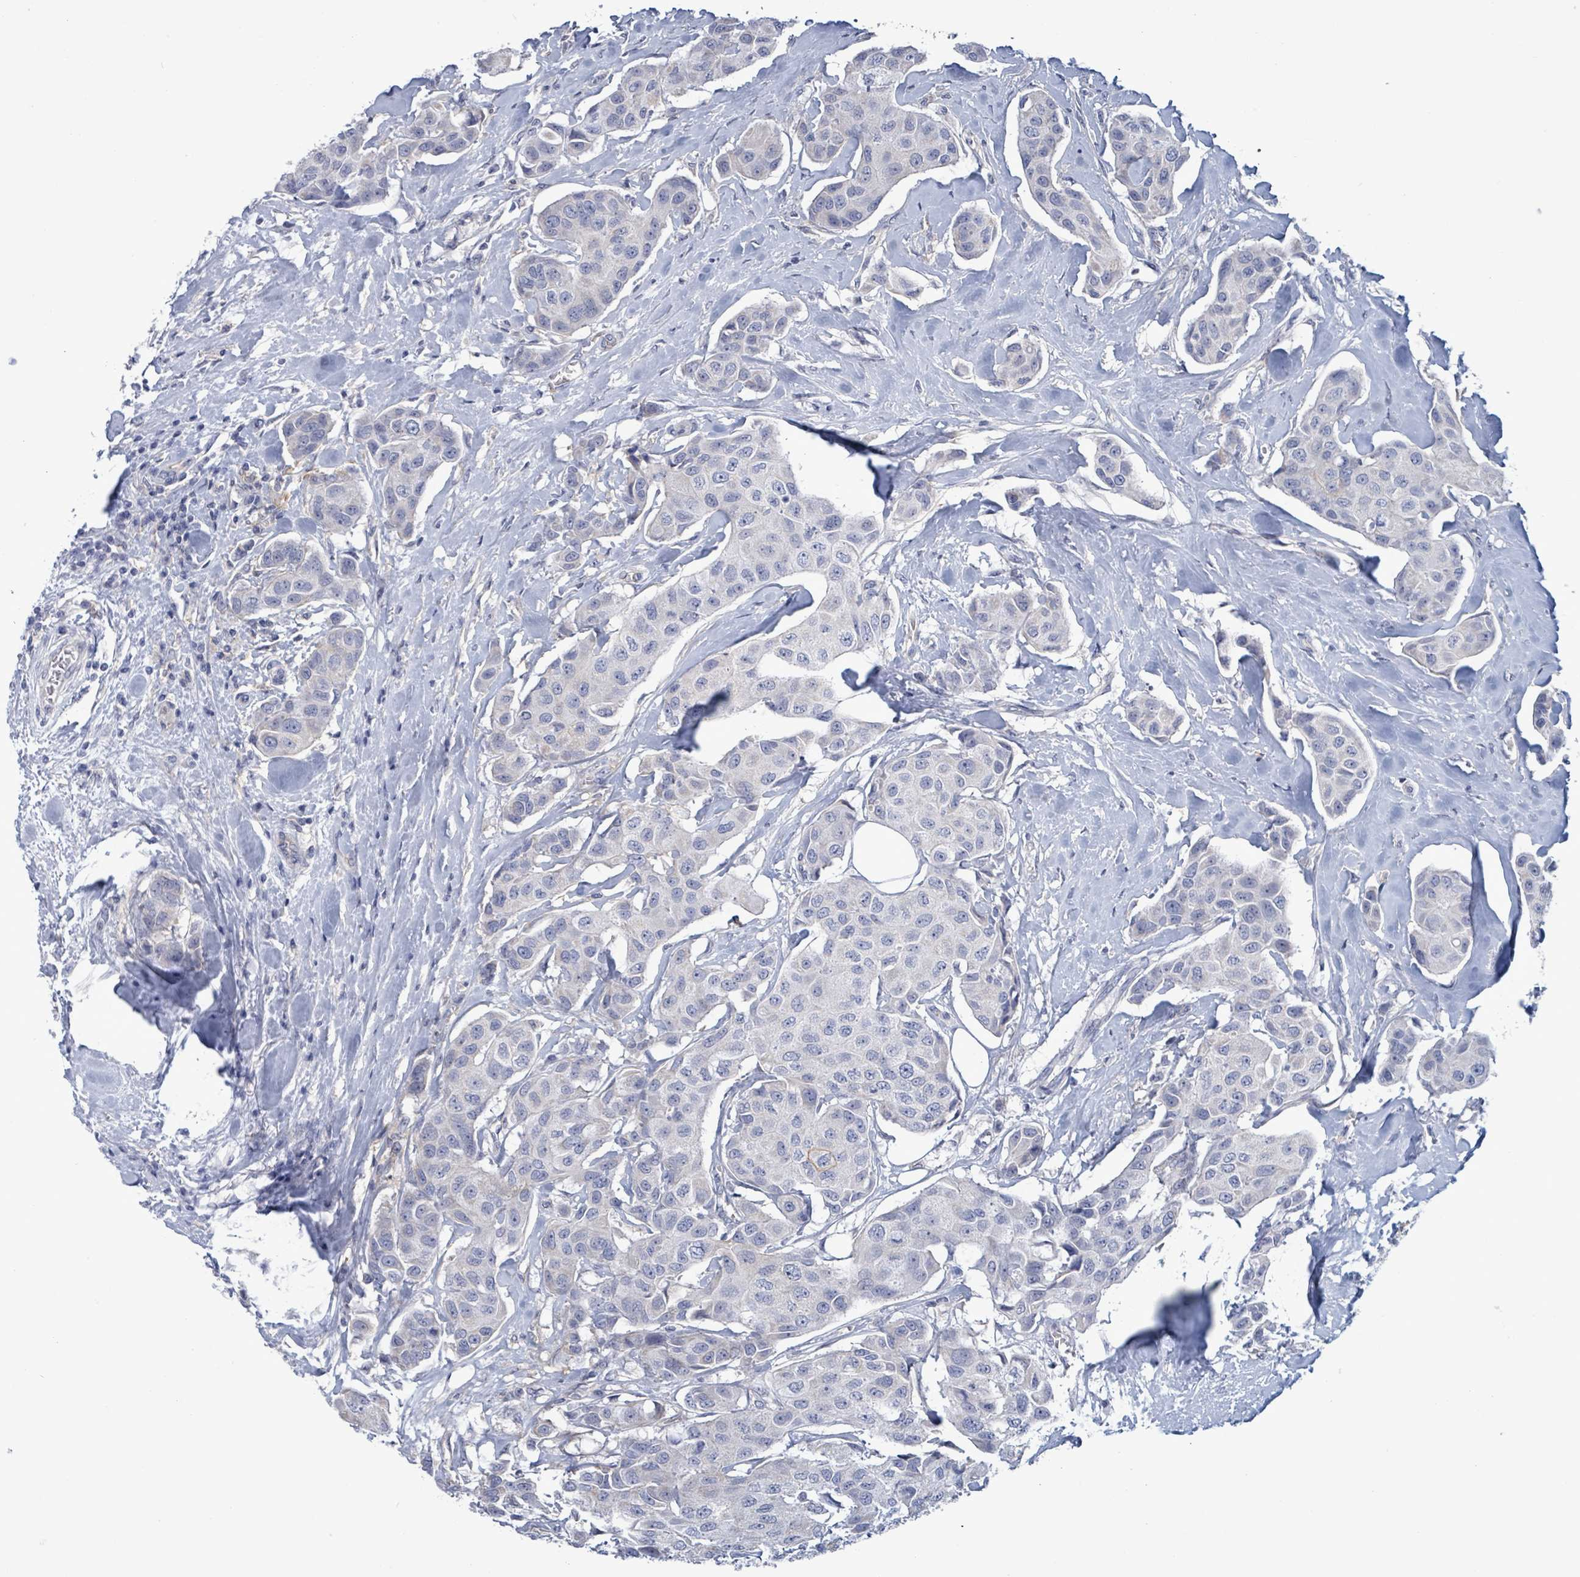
{"staining": {"intensity": "negative", "quantity": "none", "location": "none"}, "tissue": "breast cancer", "cell_type": "Tumor cells", "image_type": "cancer", "snomed": [{"axis": "morphology", "description": "Duct carcinoma"}, {"axis": "topography", "description": "Breast"}, {"axis": "topography", "description": "Lymph node"}], "caption": "Immunohistochemical staining of breast cancer demonstrates no significant staining in tumor cells.", "gene": "BSG", "patient": {"sex": "female", "age": 80}}